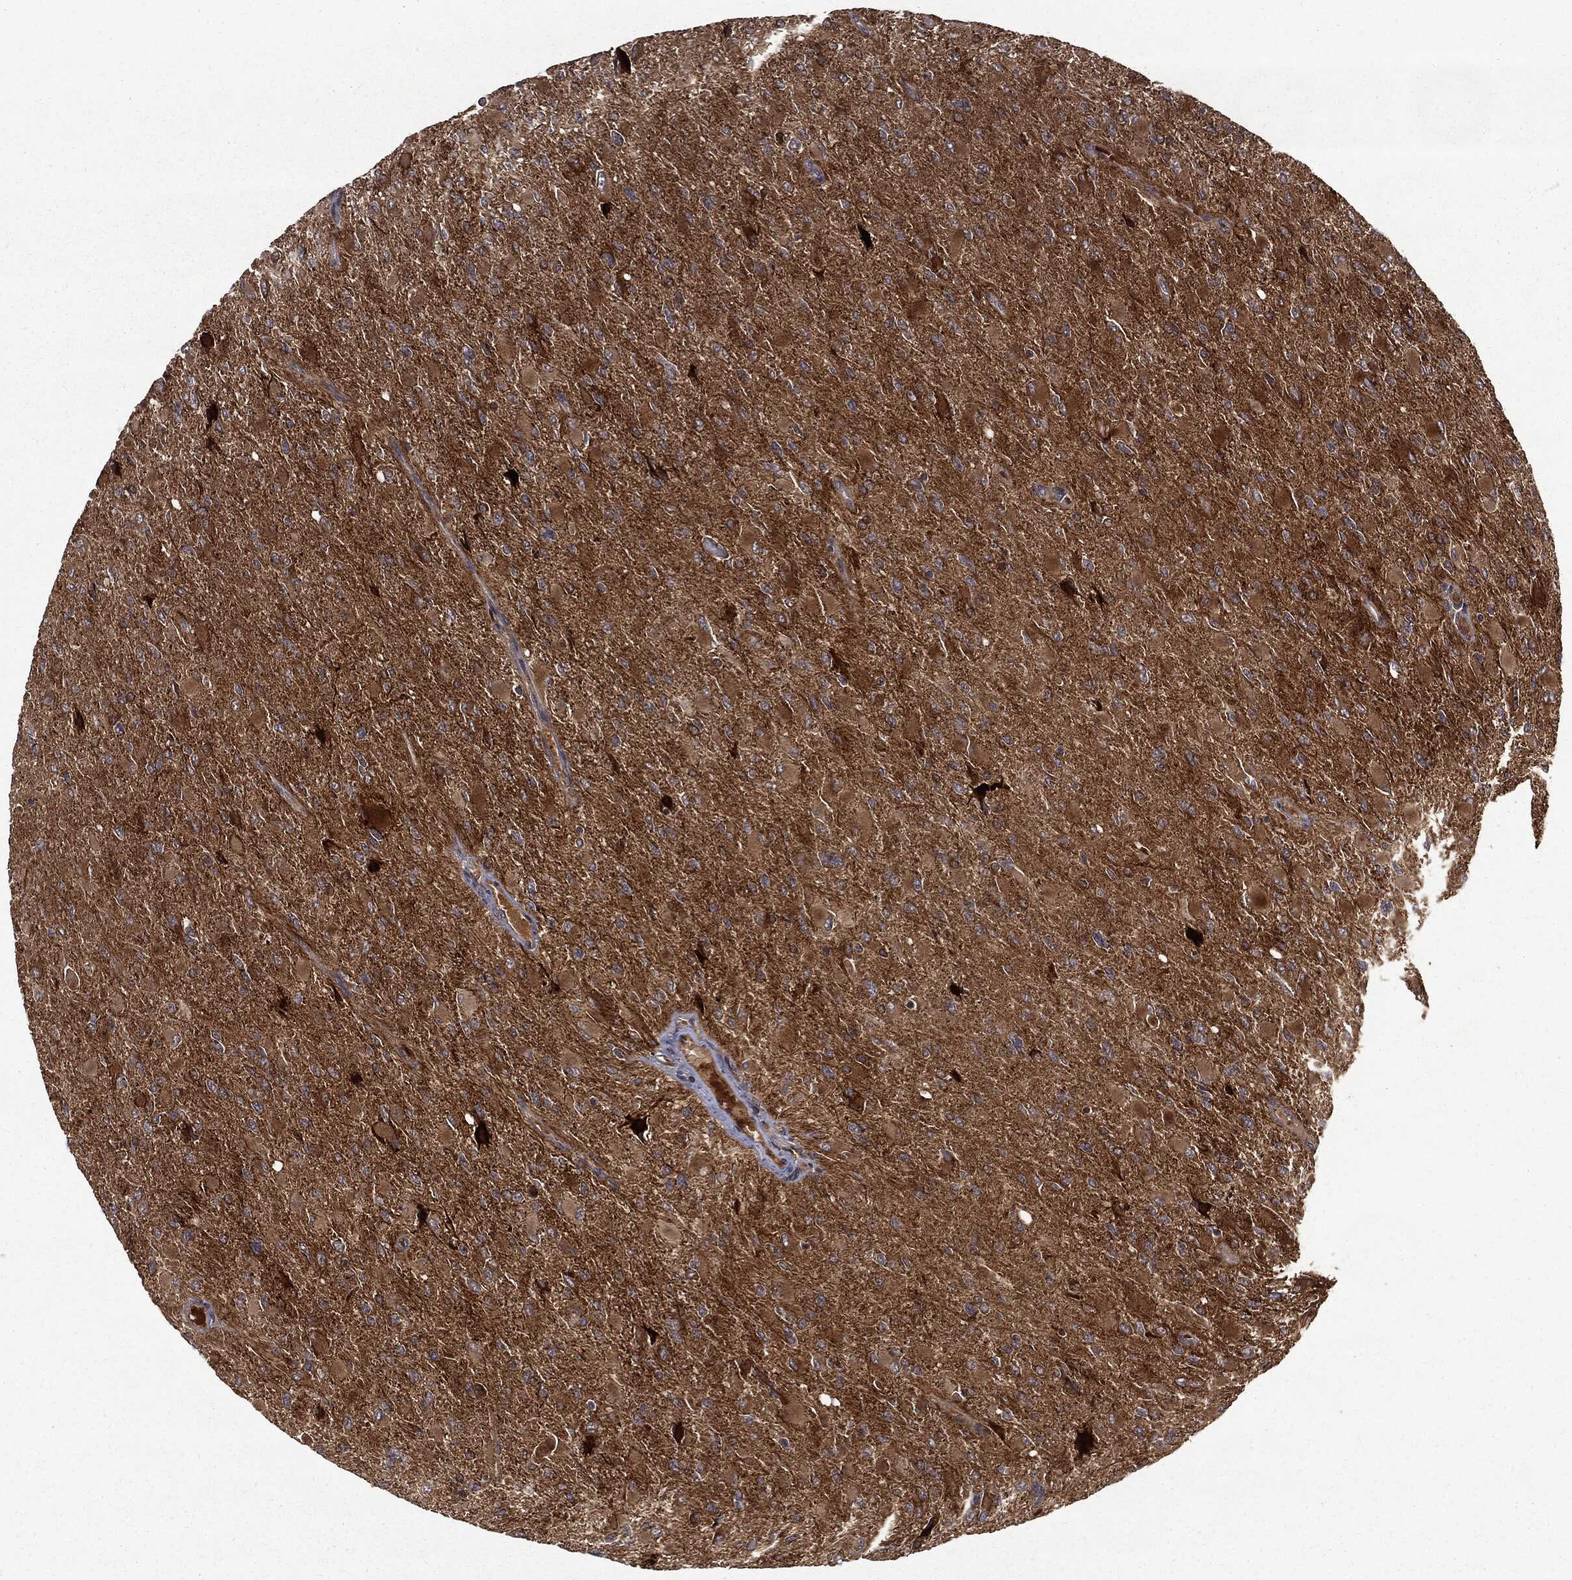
{"staining": {"intensity": "moderate", "quantity": ">75%", "location": "cytoplasmic/membranous"}, "tissue": "glioma", "cell_type": "Tumor cells", "image_type": "cancer", "snomed": [{"axis": "morphology", "description": "Glioma, malignant, High grade"}, {"axis": "topography", "description": "Cerebral cortex"}], "caption": "A brown stain highlights moderate cytoplasmic/membranous positivity of a protein in human malignant high-grade glioma tumor cells. (DAB IHC with brightfield microscopy, high magnification).", "gene": "HTT", "patient": {"sex": "female", "age": 36}}